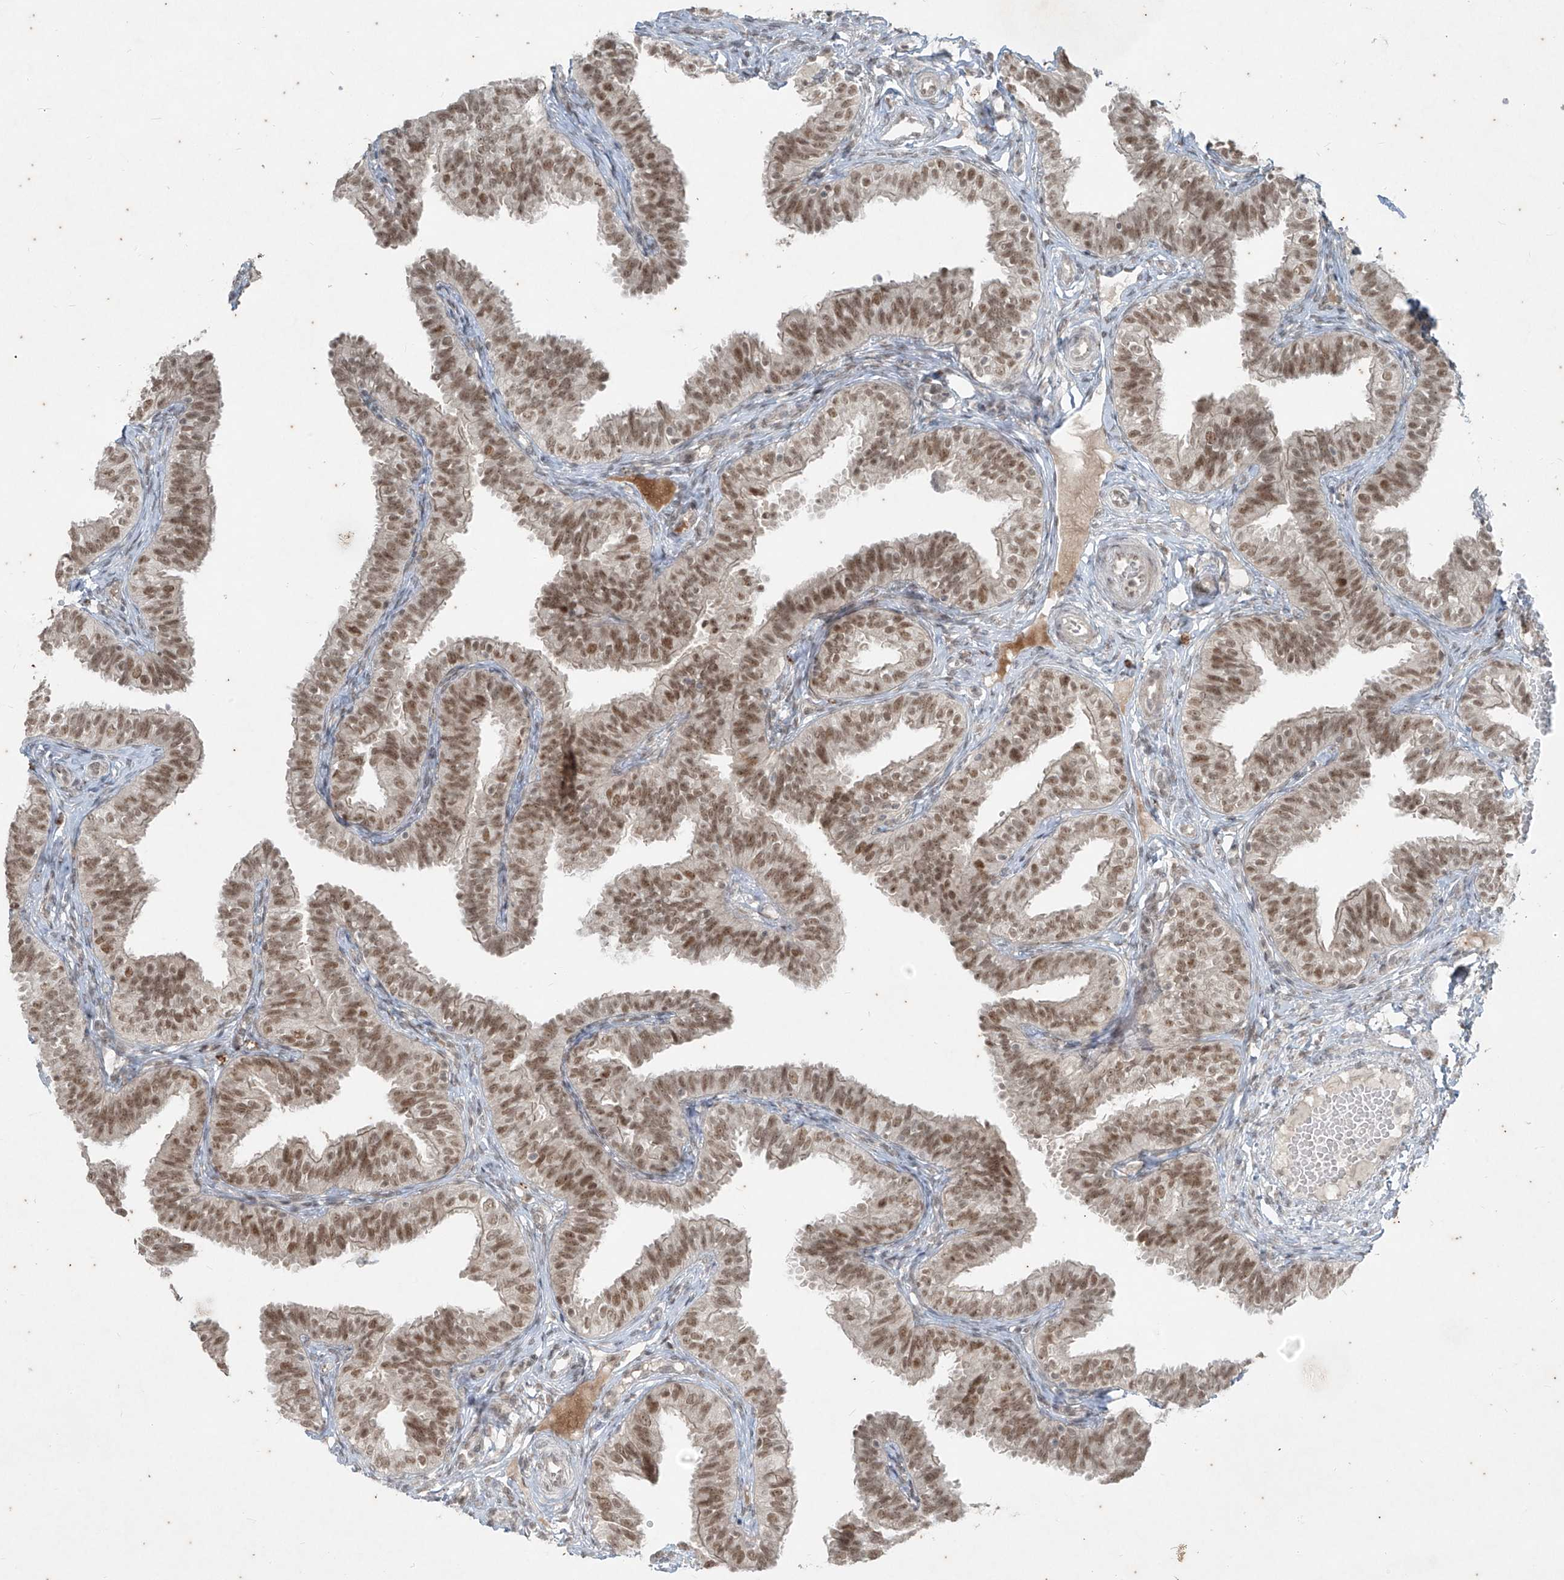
{"staining": {"intensity": "moderate", "quantity": ">75%", "location": "nuclear"}, "tissue": "fallopian tube", "cell_type": "Glandular cells", "image_type": "normal", "snomed": [{"axis": "morphology", "description": "Normal tissue, NOS"}, {"axis": "topography", "description": "Fallopian tube"}], "caption": "Immunohistochemical staining of normal fallopian tube reveals medium levels of moderate nuclear positivity in approximately >75% of glandular cells.", "gene": "ZNF354B", "patient": {"sex": "female", "age": 35}}